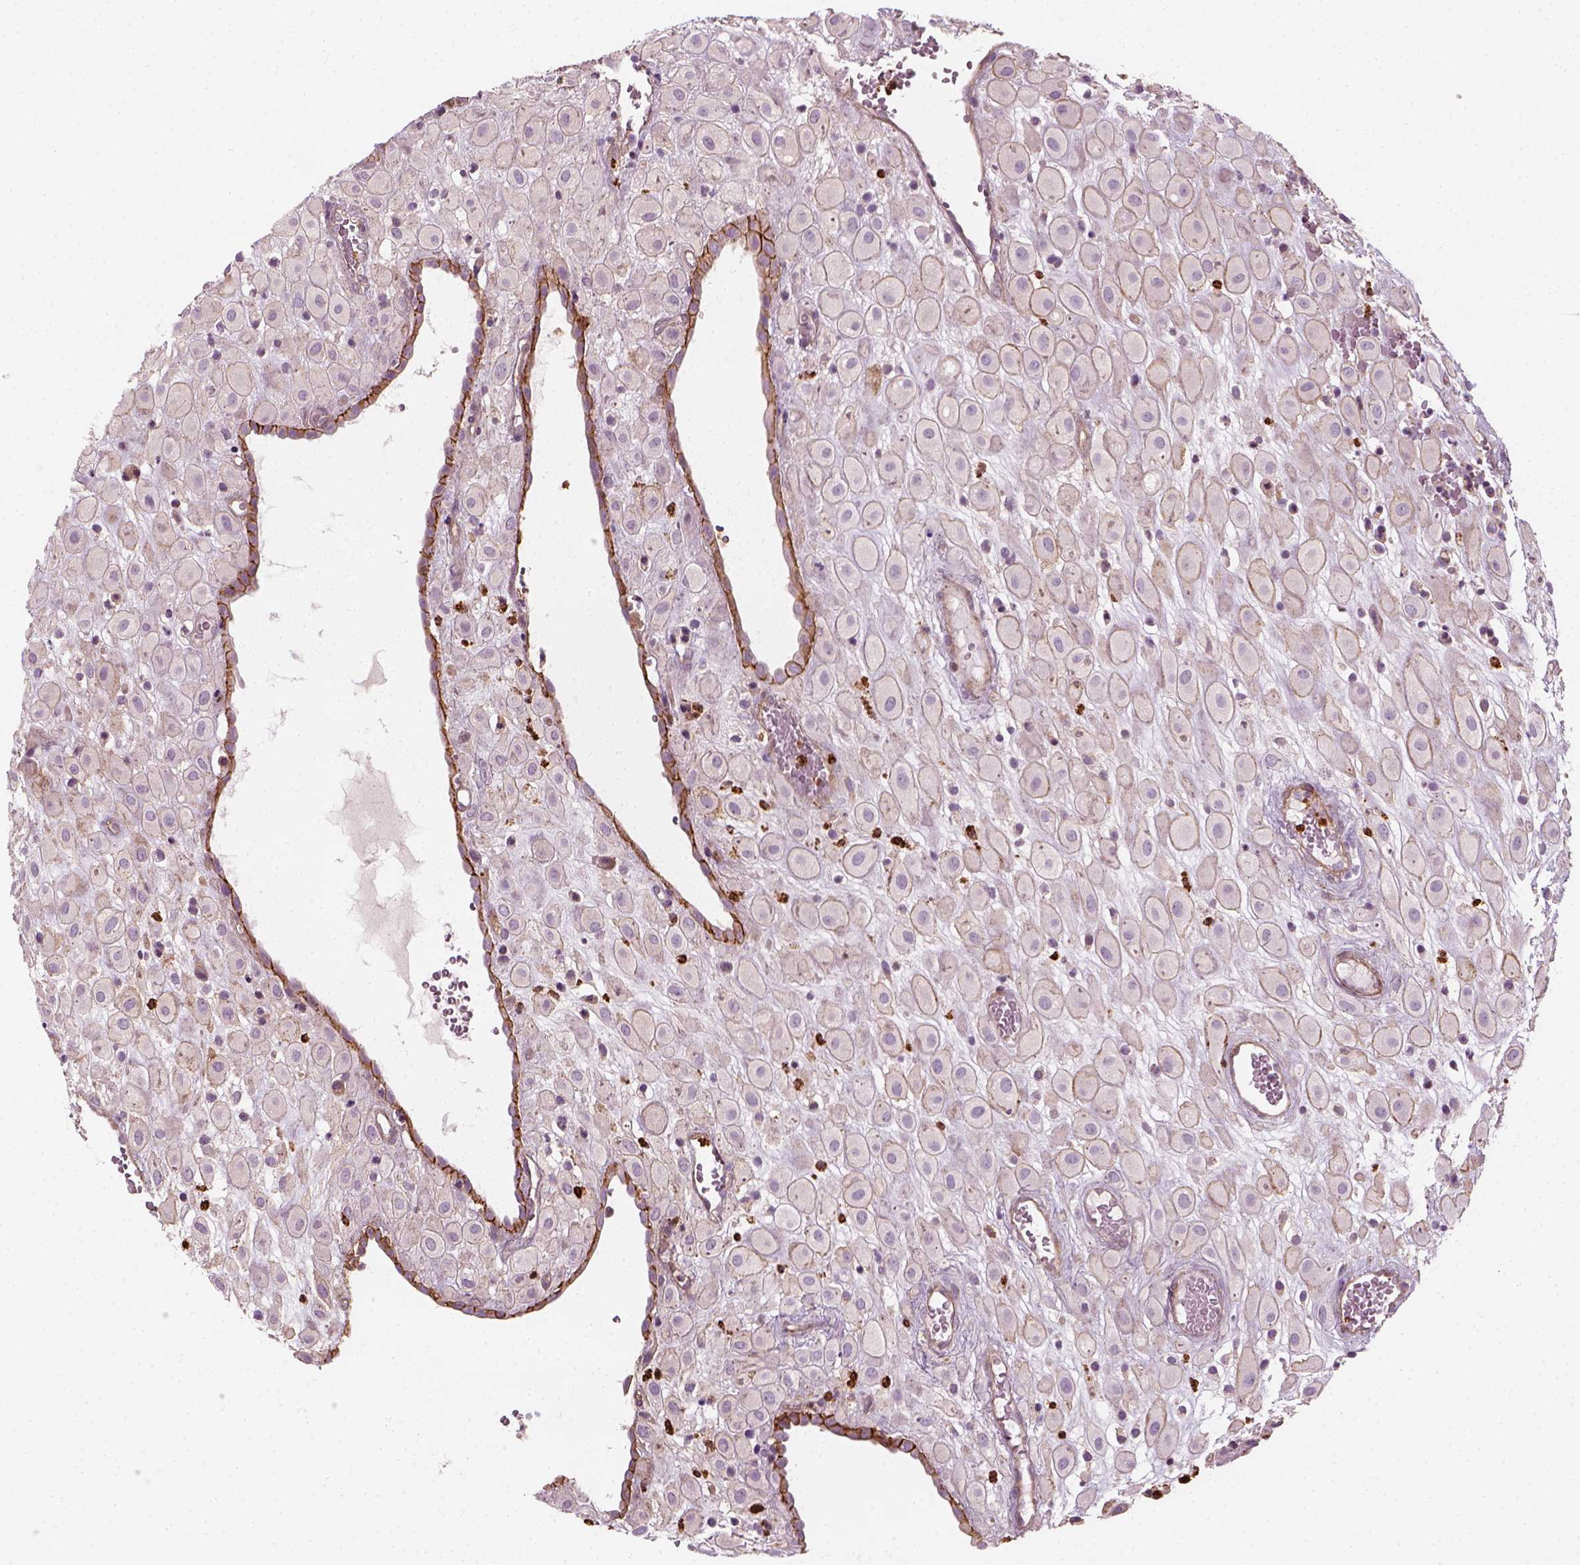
{"staining": {"intensity": "weak", "quantity": "<25%", "location": "cytoplasmic/membranous"}, "tissue": "placenta", "cell_type": "Decidual cells", "image_type": "normal", "snomed": [{"axis": "morphology", "description": "Normal tissue, NOS"}, {"axis": "topography", "description": "Placenta"}], "caption": "DAB (3,3'-diaminobenzidine) immunohistochemical staining of unremarkable human placenta demonstrates no significant expression in decidual cells.", "gene": "NPTN", "patient": {"sex": "female", "age": 24}}